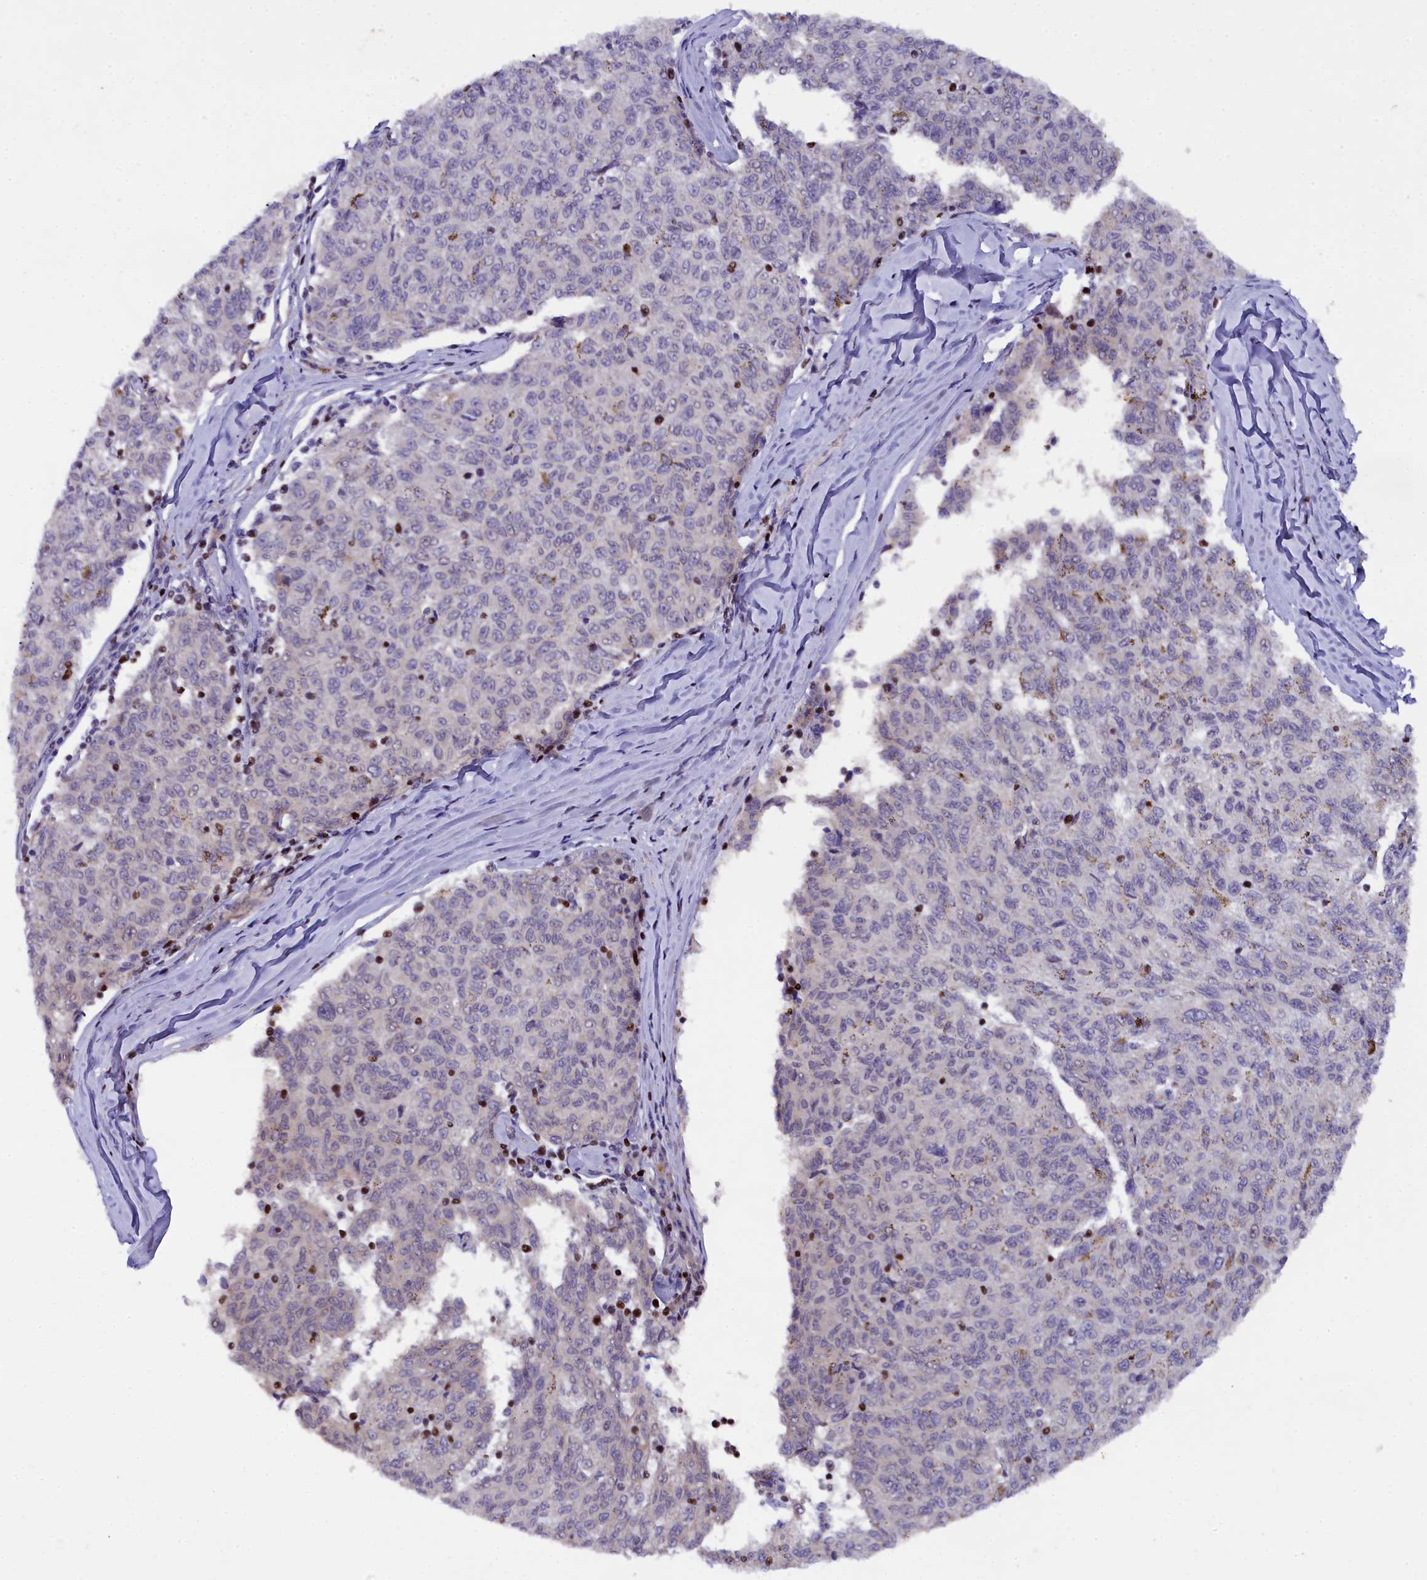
{"staining": {"intensity": "negative", "quantity": "none", "location": "none"}, "tissue": "melanoma", "cell_type": "Tumor cells", "image_type": "cancer", "snomed": [{"axis": "morphology", "description": "Malignant melanoma, NOS"}, {"axis": "topography", "description": "Skin"}], "caption": "Melanoma stained for a protein using immunohistochemistry (IHC) shows no expression tumor cells.", "gene": "SP4", "patient": {"sex": "female", "age": 72}}